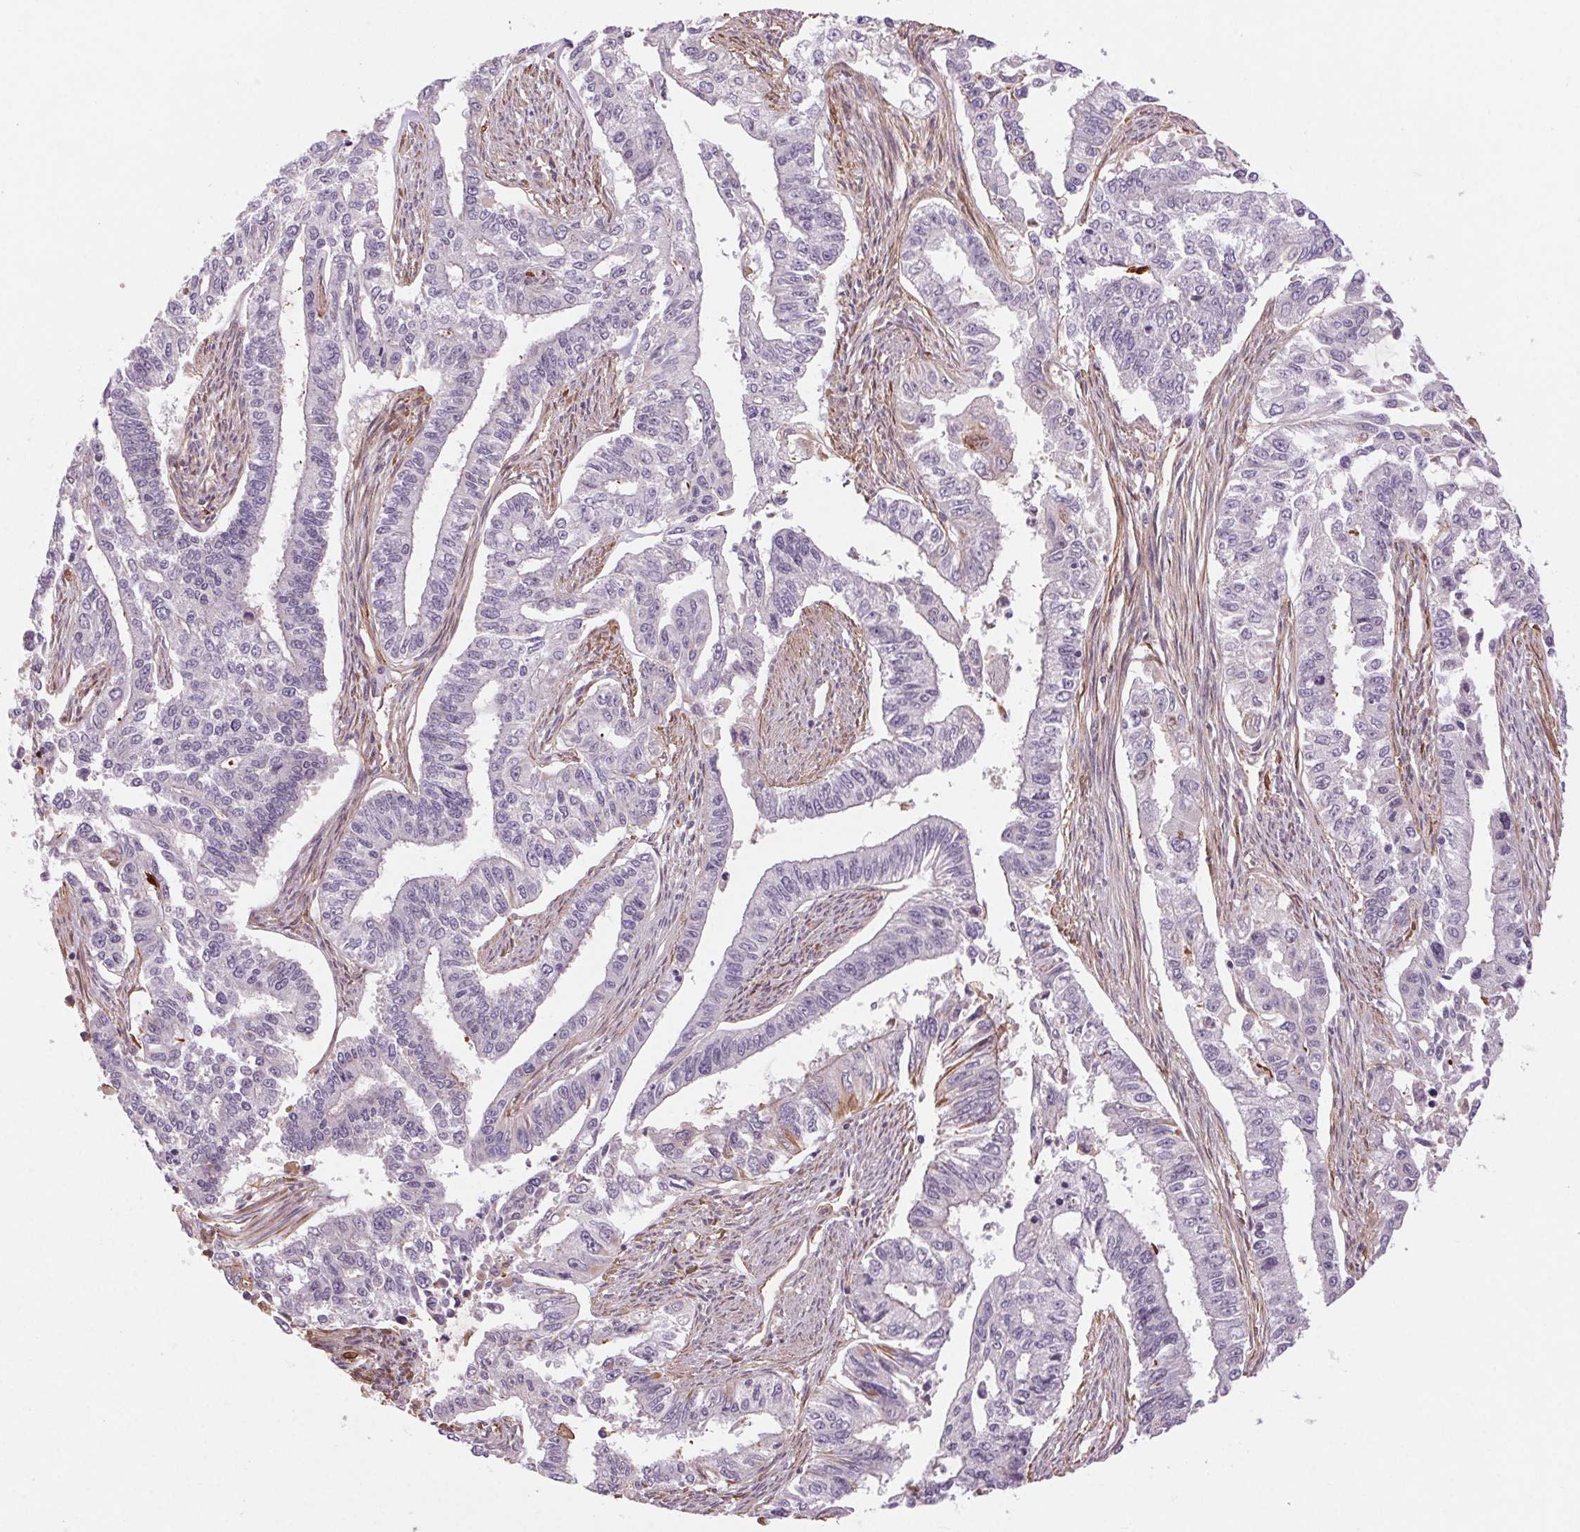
{"staining": {"intensity": "negative", "quantity": "none", "location": "none"}, "tissue": "endometrial cancer", "cell_type": "Tumor cells", "image_type": "cancer", "snomed": [{"axis": "morphology", "description": "Adenocarcinoma, NOS"}, {"axis": "topography", "description": "Uterus"}], "caption": "This is an immunohistochemistry (IHC) histopathology image of human adenocarcinoma (endometrial). There is no positivity in tumor cells.", "gene": "CCSER1", "patient": {"sex": "female", "age": 59}}